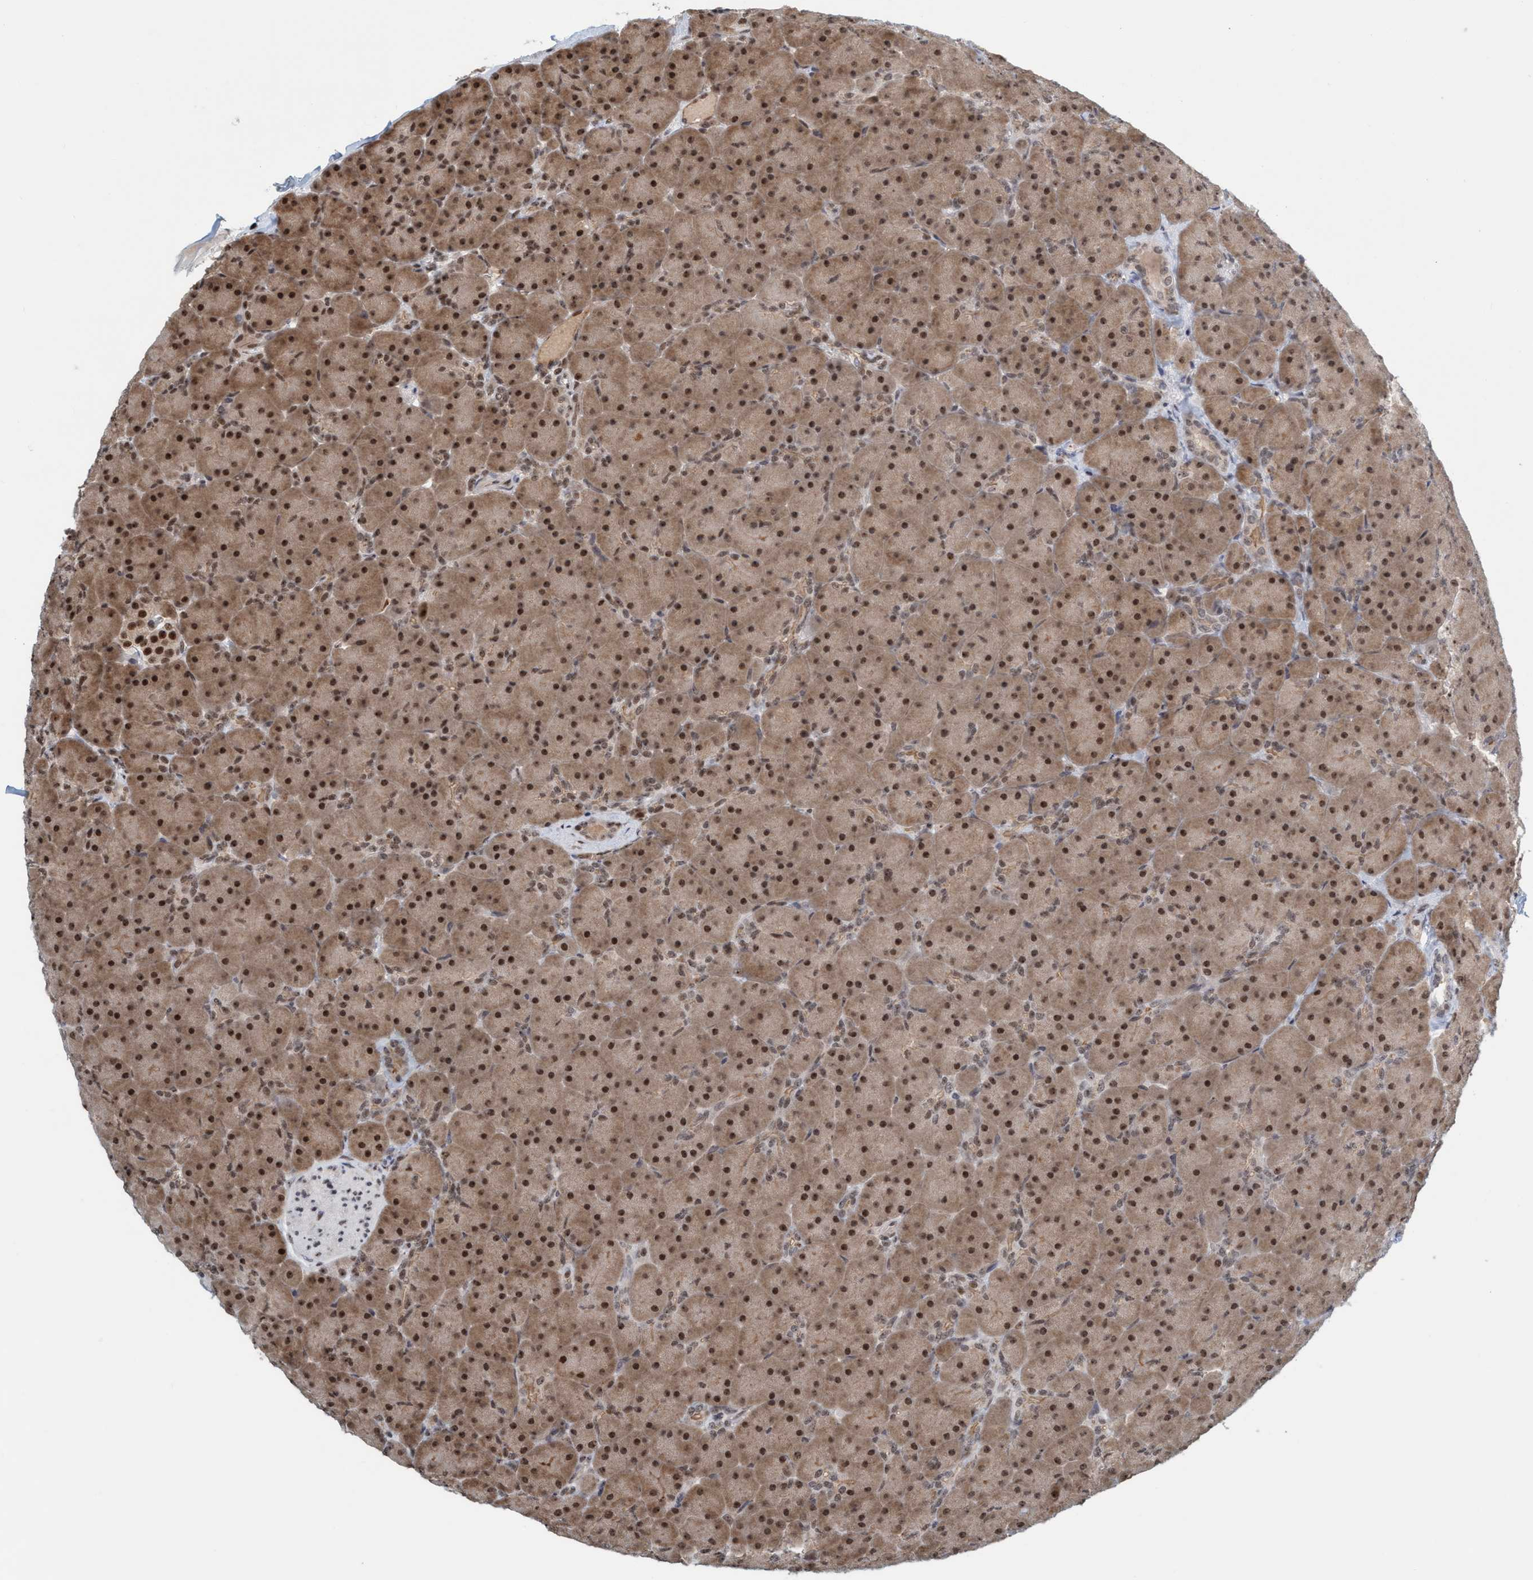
{"staining": {"intensity": "strong", "quantity": ">75%", "location": "cytoplasmic/membranous,nuclear"}, "tissue": "pancreas", "cell_type": "Exocrine glandular cells", "image_type": "normal", "snomed": [{"axis": "morphology", "description": "Normal tissue, NOS"}, {"axis": "topography", "description": "Pancreas"}], "caption": "IHC (DAB) staining of unremarkable pancreas shows strong cytoplasmic/membranous,nuclear protein positivity in about >75% of exocrine glandular cells.", "gene": "SMCR8", "patient": {"sex": "male", "age": 66}}